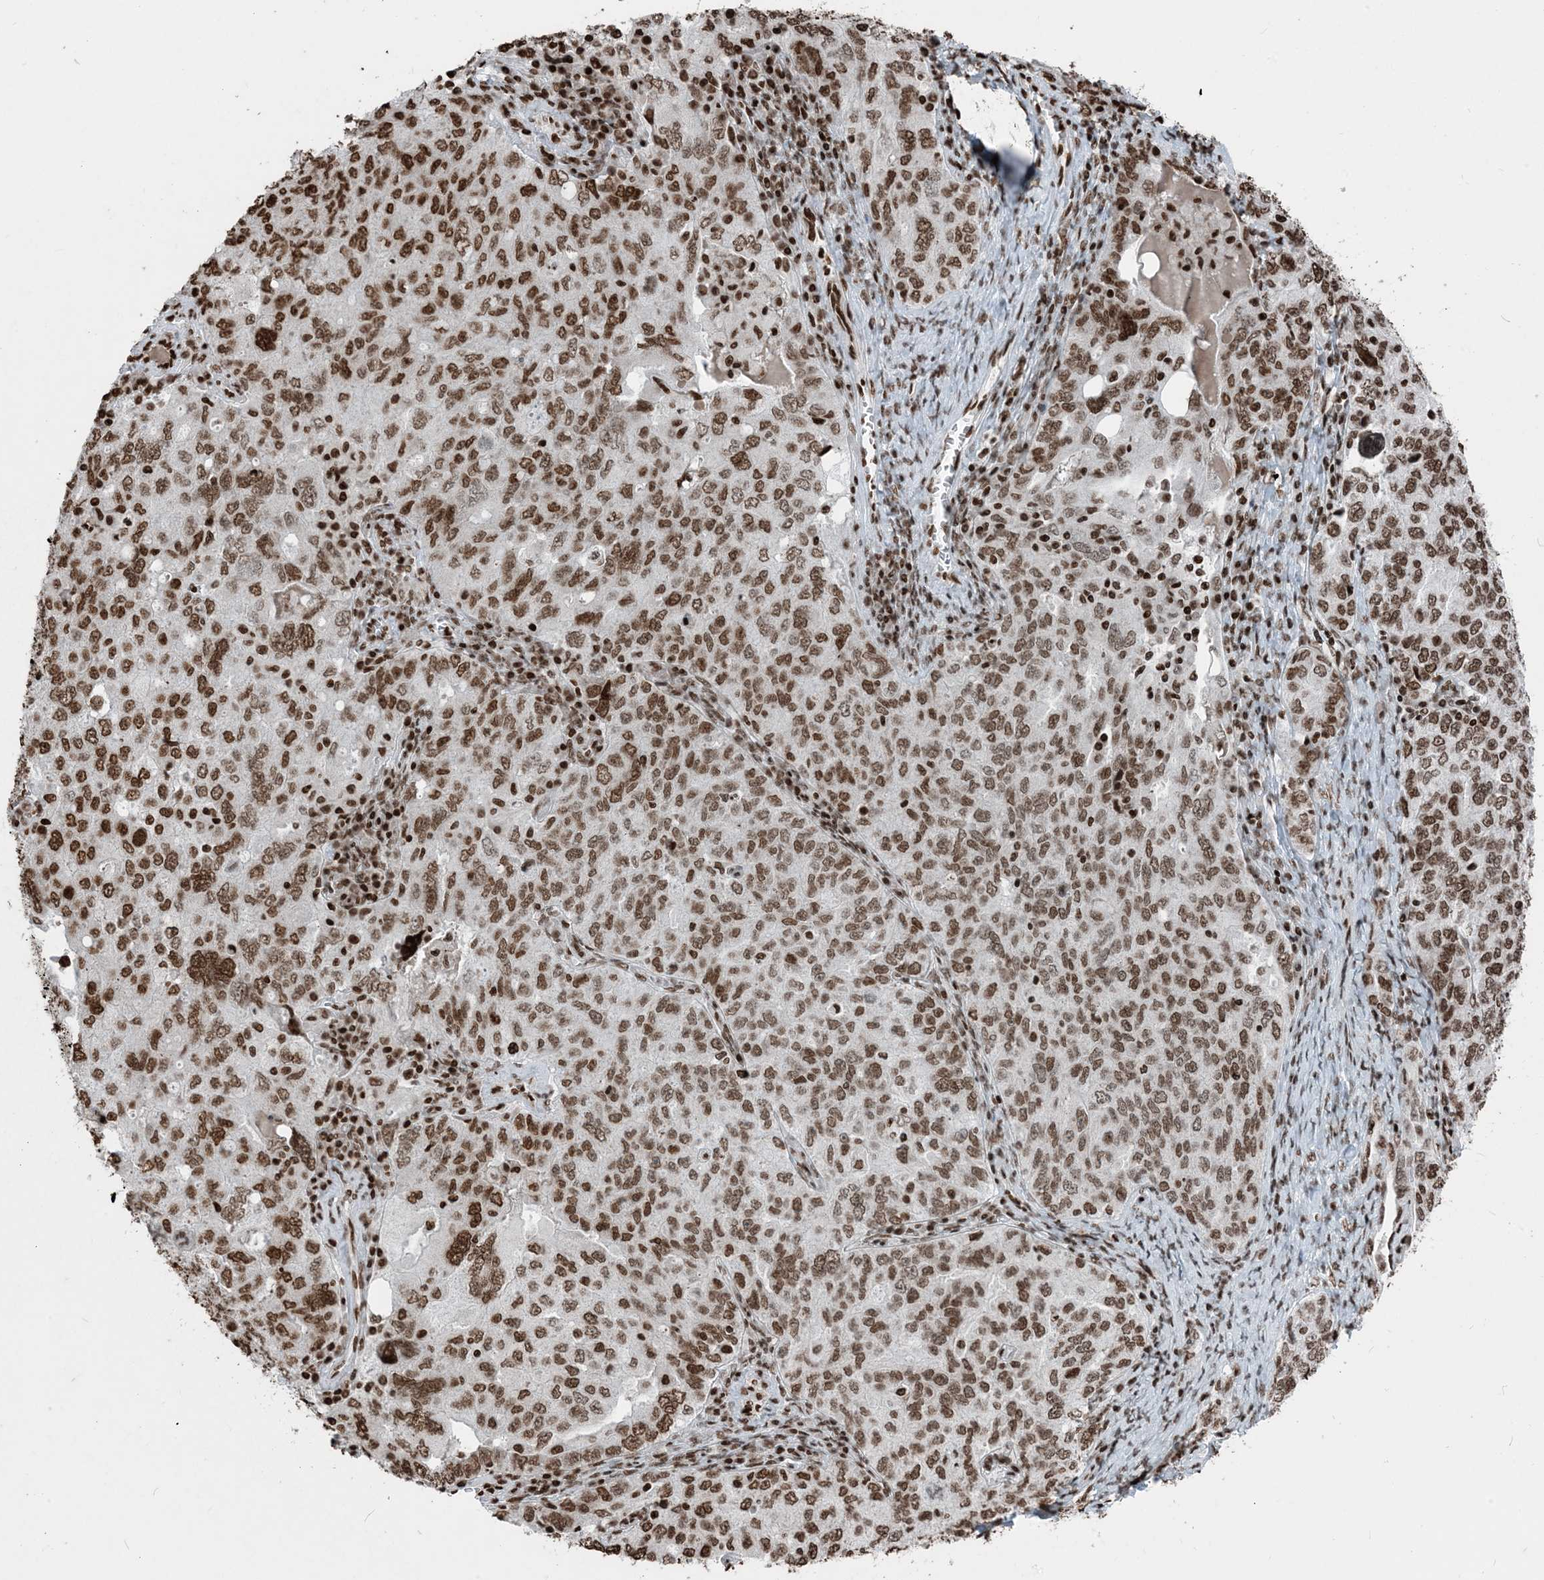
{"staining": {"intensity": "moderate", "quantity": ">75%", "location": "nuclear"}, "tissue": "ovarian cancer", "cell_type": "Tumor cells", "image_type": "cancer", "snomed": [{"axis": "morphology", "description": "Carcinoma, endometroid"}, {"axis": "topography", "description": "Ovary"}], "caption": "An immunohistochemistry (IHC) micrograph of tumor tissue is shown. Protein staining in brown highlights moderate nuclear positivity in endometroid carcinoma (ovarian) within tumor cells. The staining was performed using DAB (3,3'-diaminobenzidine), with brown indicating positive protein expression. Nuclei are stained blue with hematoxylin.", "gene": "H3-3B", "patient": {"sex": "female", "age": 62}}